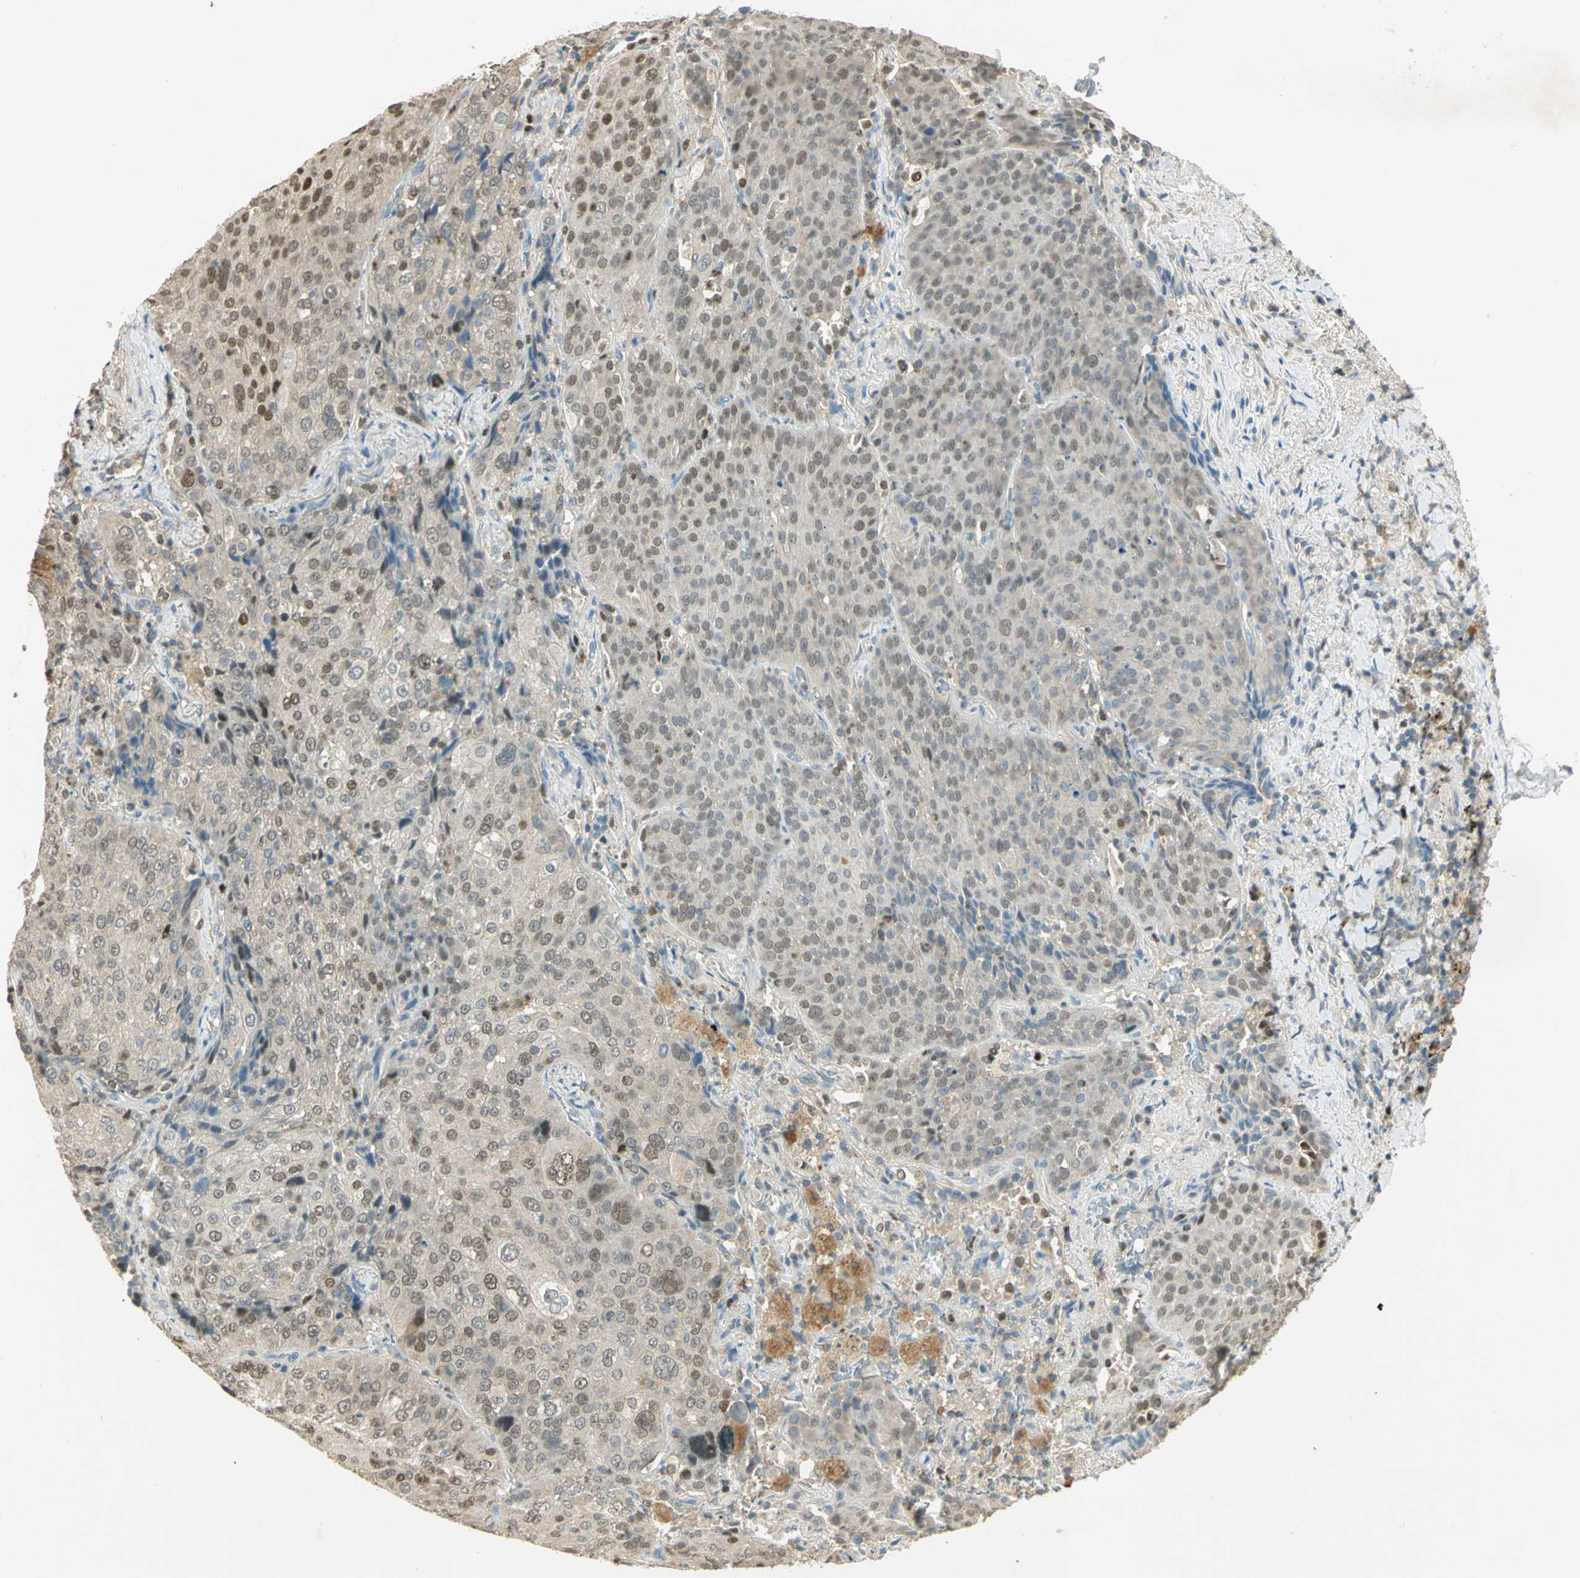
{"staining": {"intensity": "moderate", "quantity": "<25%", "location": "nuclear"}, "tissue": "lung cancer", "cell_type": "Tumor cells", "image_type": "cancer", "snomed": [{"axis": "morphology", "description": "Squamous cell carcinoma, NOS"}, {"axis": "topography", "description": "Lung"}], "caption": "Squamous cell carcinoma (lung) stained for a protein demonstrates moderate nuclear positivity in tumor cells. (DAB (3,3'-diaminobenzidine) = brown stain, brightfield microscopy at high magnification).", "gene": "BIRC2", "patient": {"sex": "male", "age": 54}}